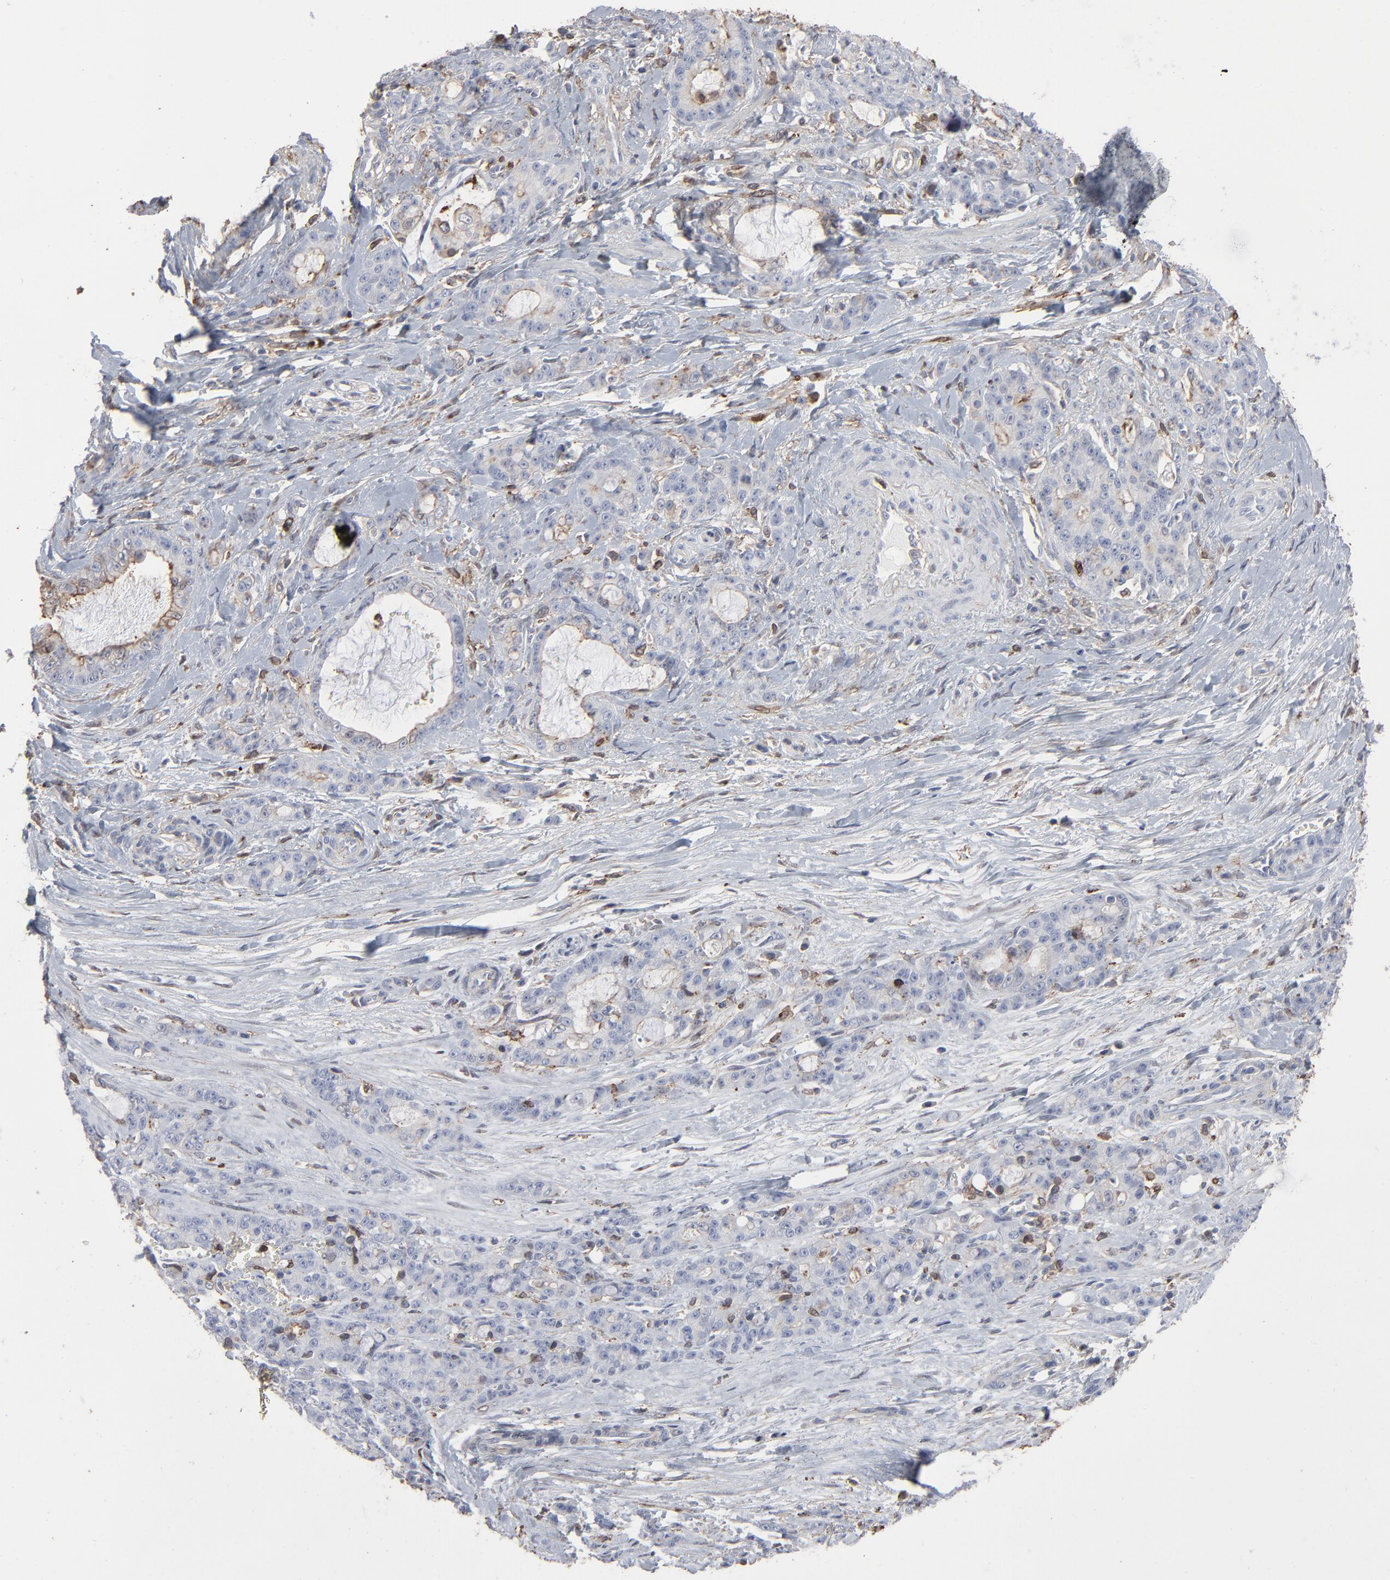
{"staining": {"intensity": "weak", "quantity": "25%-75%", "location": "cytoplasmic/membranous"}, "tissue": "pancreatic cancer", "cell_type": "Tumor cells", "image_type": "cancer", "snomed": [{"axis": "morphology", "description": "Adenocarcinoma, NOS"}, {"axis": "topography", "description": "Pancreas"}], "caption": "IHC (DAB) staining of human pancreatic adenocarcinoma displays weak cytoplasmic/membranous protein positivity in approximately 25%-75% of tumor cells. The protein of interest is stained brown, and the nuclei are stained in blue (DAB IHC with brightfield microscopy, high magnification).", "gene": "ANXA5", "patient": {"sex": "female", "age": 73}}